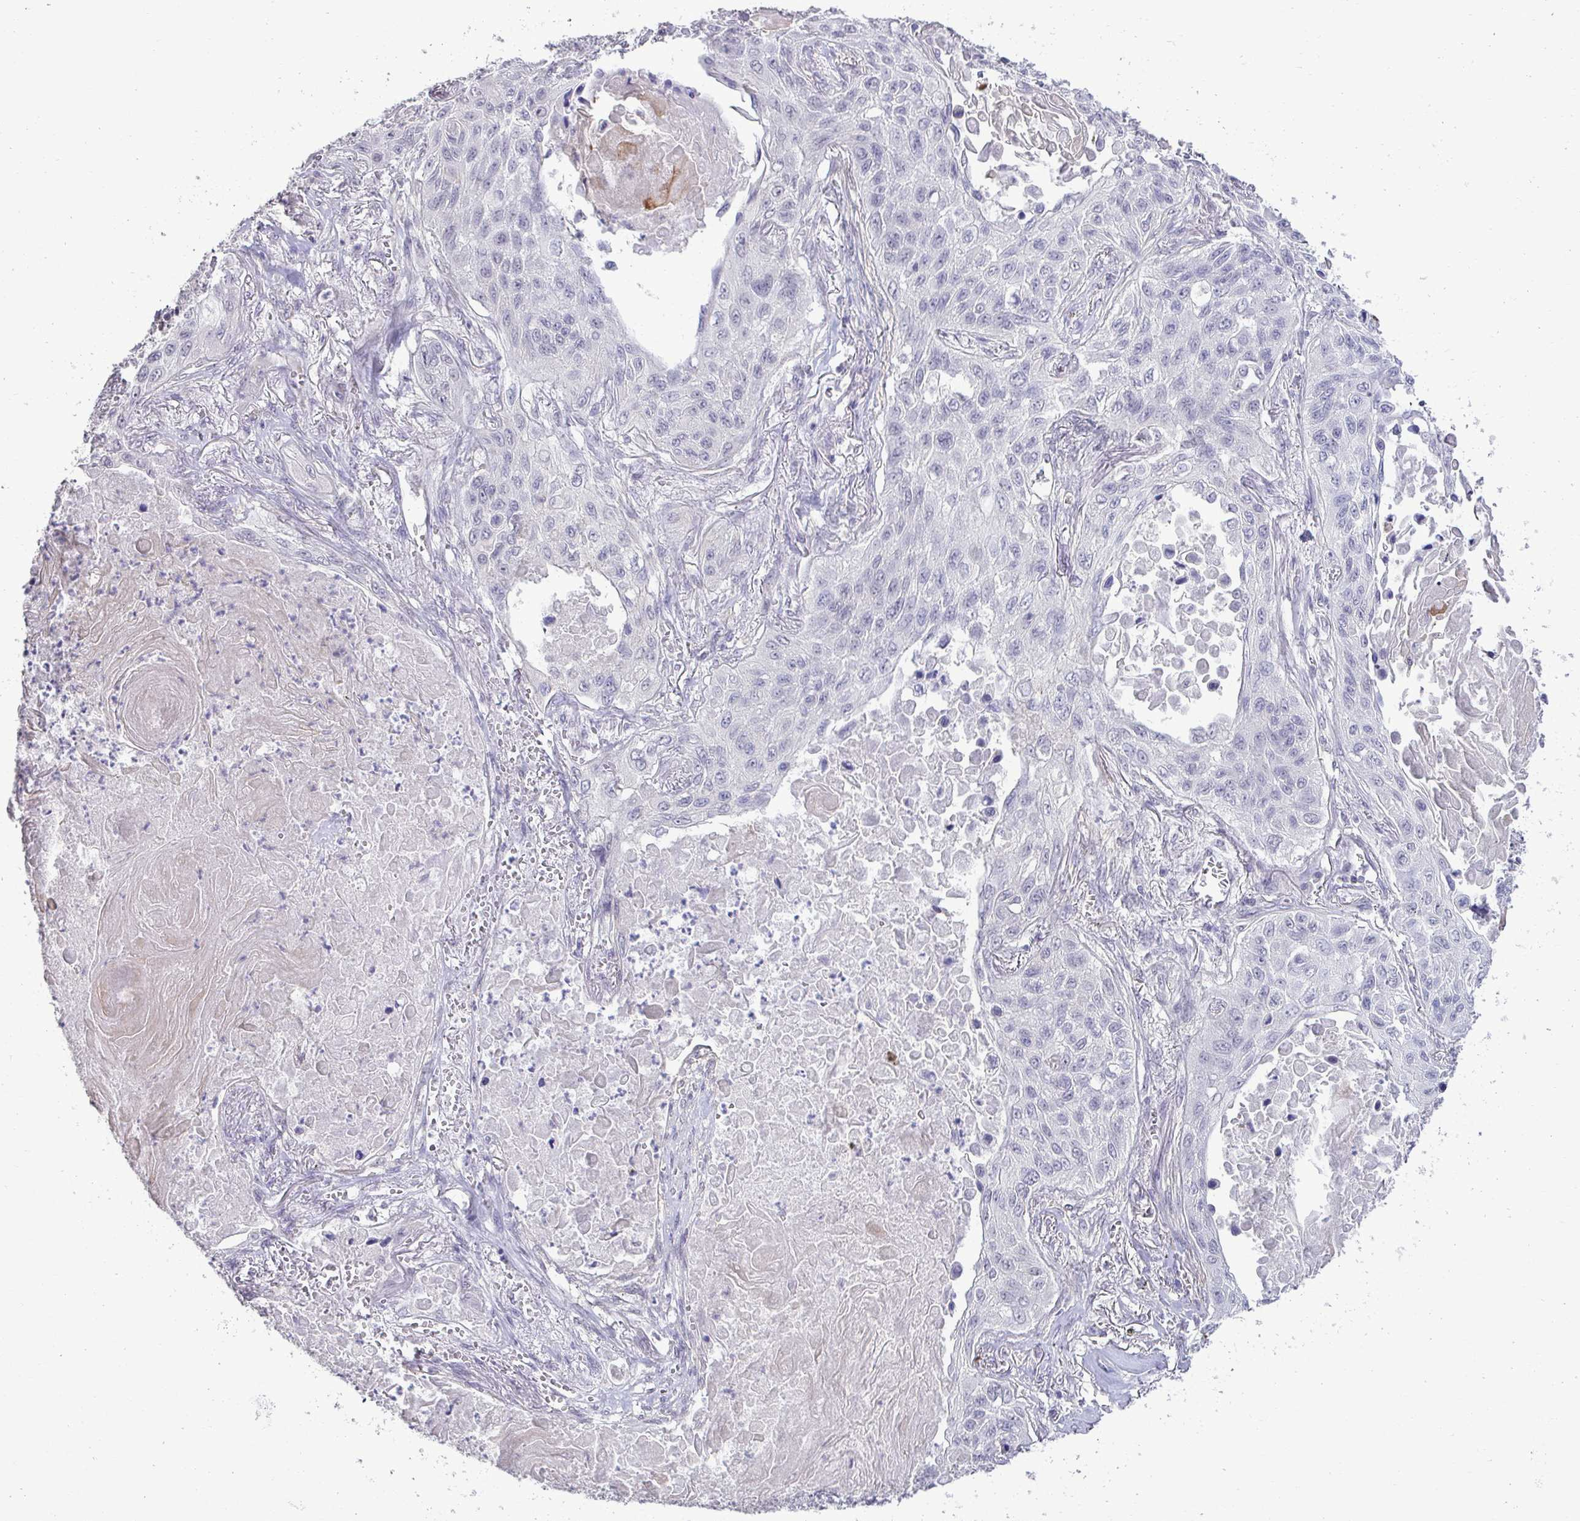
{"staining": {"intensity": "negative", "quantity": "none", "location": "none"}, "tissue": "lung cancer", "cell_type": "Tumor cells", "image_type": "cancer", "snomed": [{"axis": "morphology", "description": "Squamous cell carcinoma, NOS"}, {"axis": "topography", "description": "Lung"}], "caption": "Protein analysis of squamous cell carcinoma (lung) displays no significant positivity in tumor cells.", "gene": "SLC30A3", "patient": {"sex": "male", "age": 75}}